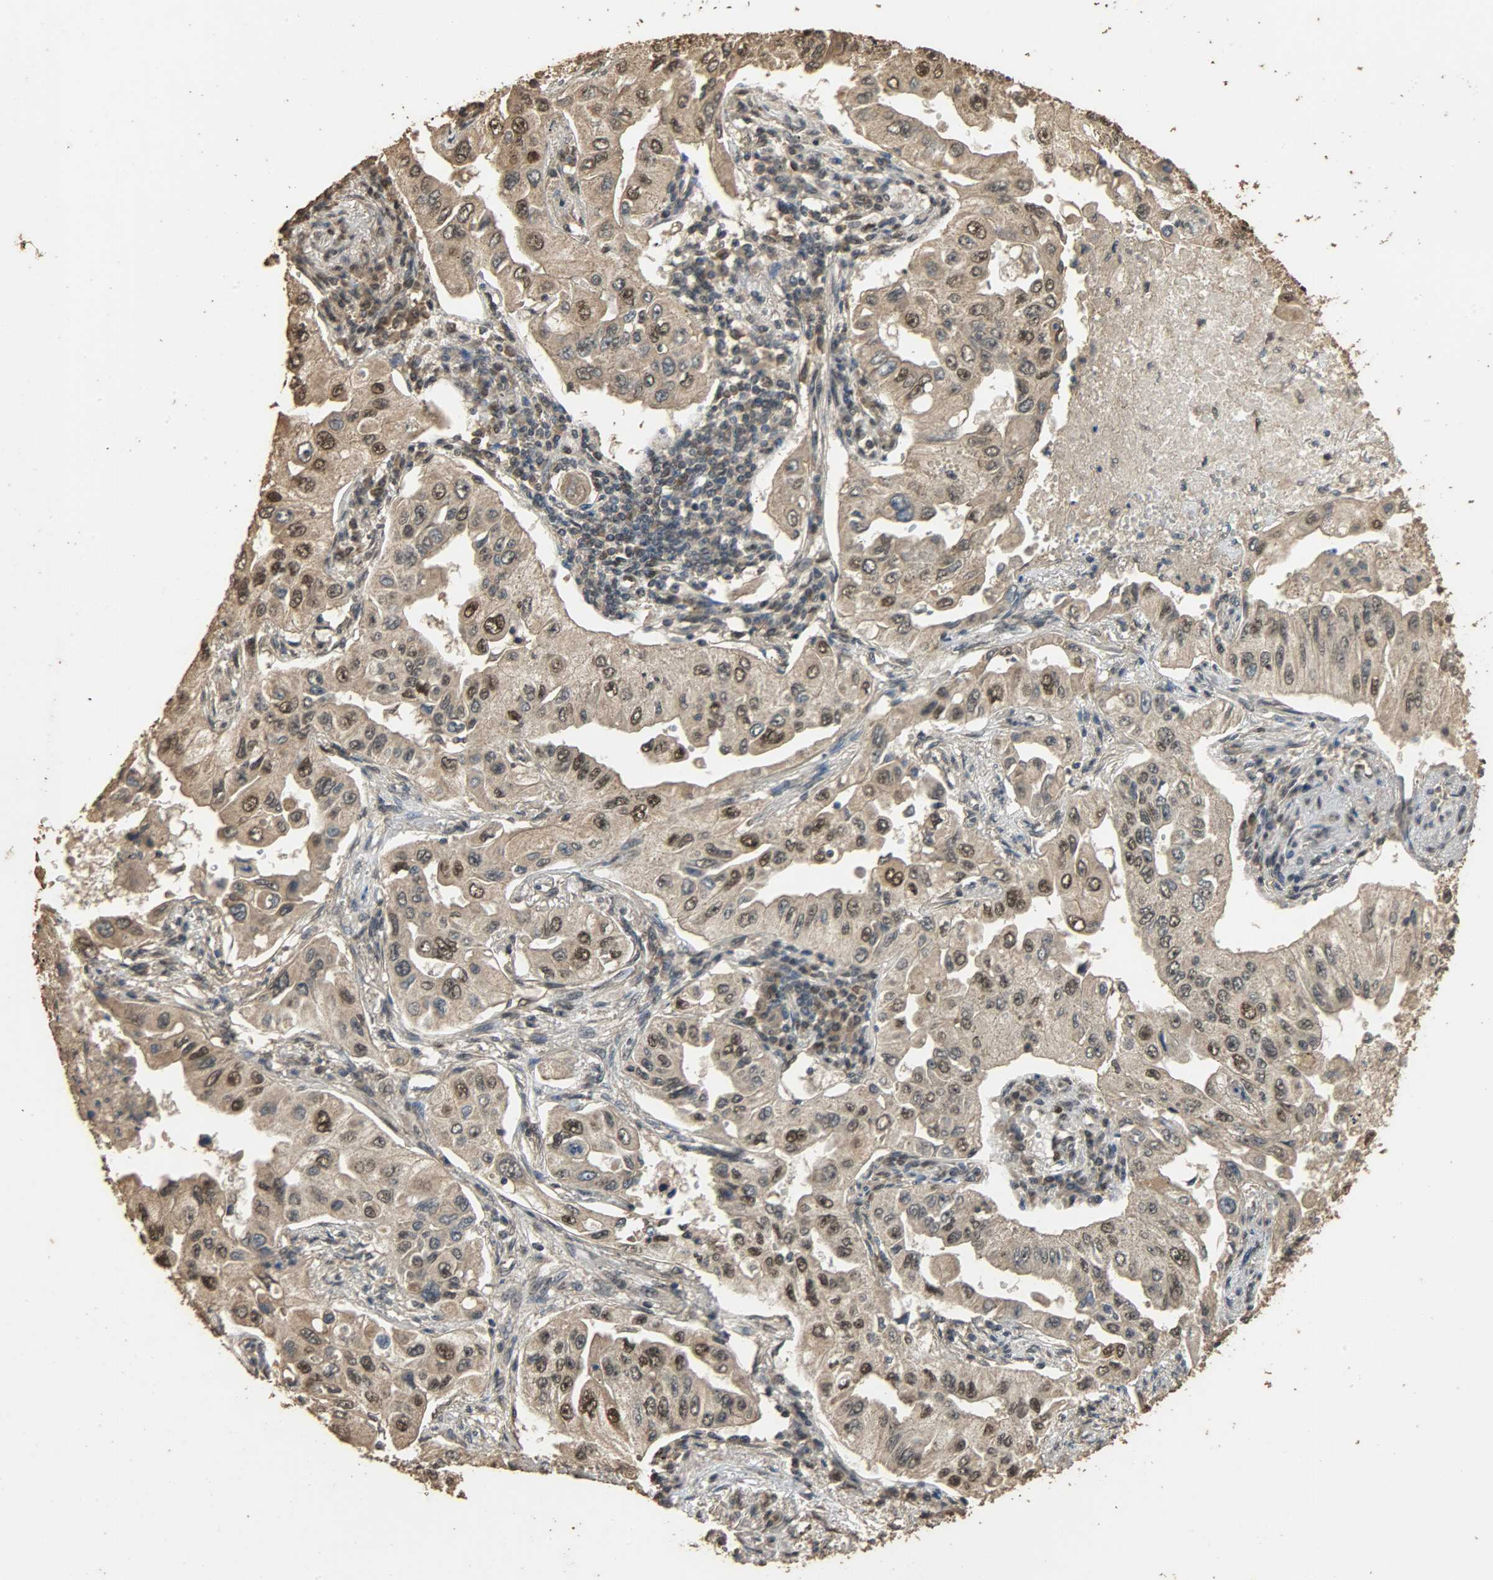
{"staining": {"intensity": "strong", "quantity": "25%-75%", "location": "cytoplasmic/membranous,nuclear"}, "tissue": "lung cancer", "cell_type": "Tumor cells", "image_type": "cancer", "snomed": [{"axis": "morphology", "description": "Adenocarcinoma, NOS"}, {"axis": "topography", "description": "Lung"}], "caption": "Tumor cells reveal high levels of strong cytoplasmic/membranous and nuclear positivity in about 25%-75% of cells in human lung cancer (adenocarcinoma). Ihc stains the protein of interest in brown and the nuclei are stained blue.", "gene": "CCNT2", "patient": {"sex": "male", "age": 84}}